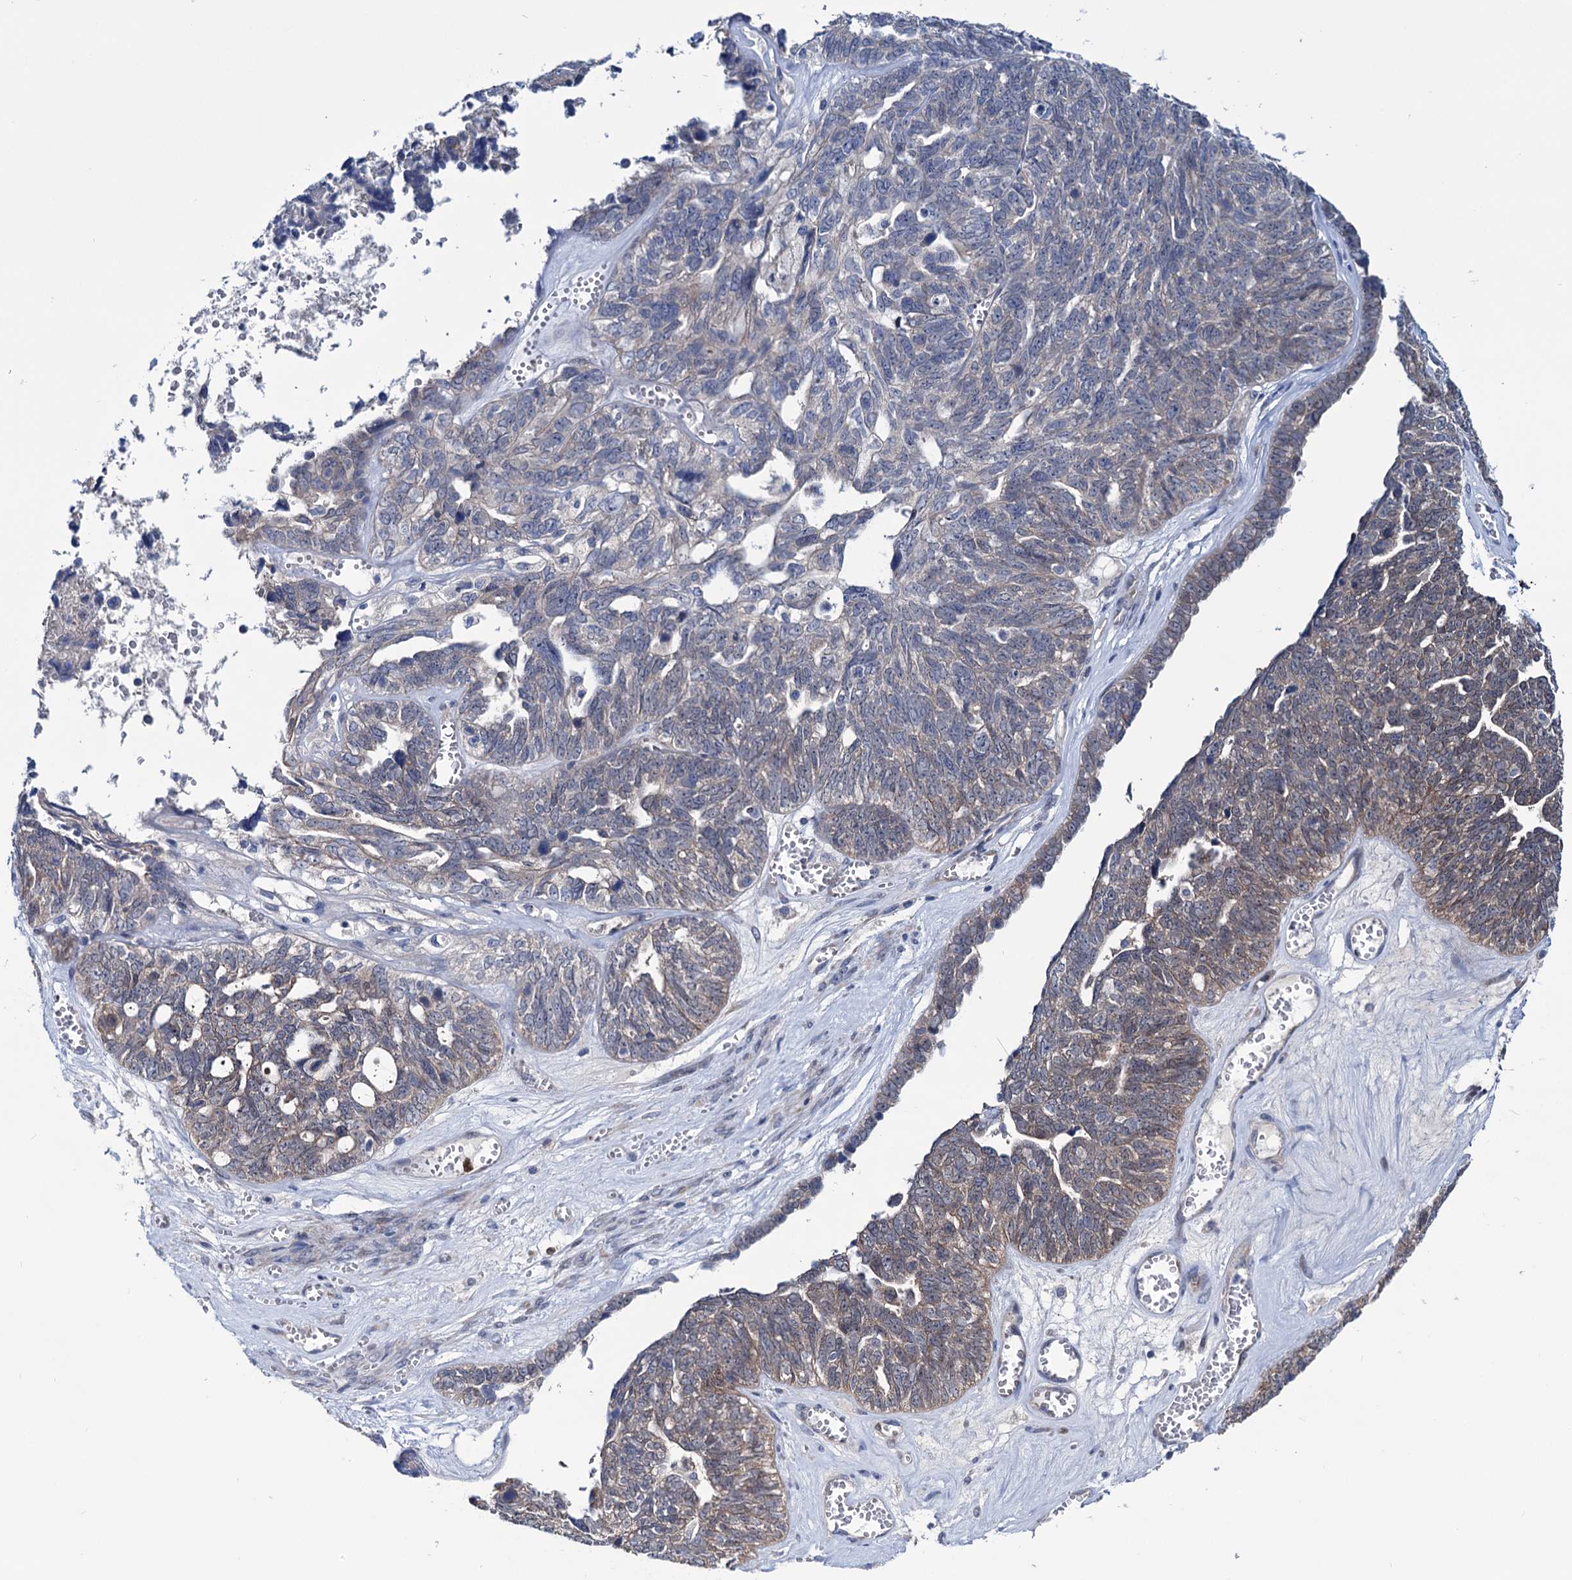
{"staining": {"intensity": "weak", "quantity": "25%-75%", "location": "cytoplasmic/membranous"}, "tissue": "ovarian cancer", "cell_type": "Tumor cells", "image_type": "cancer", "snomed": [{"axis": "morphology", "description": "Cystadenocarcinoma, serous, NOS"}, {"axis": "topography", "description": "Ovary"}], "caption": "IHC image of neoplastic tissue: human ovarian cancer (serous cystadenocarcinoma) stained using IHC demonstrates low levels of weak protein expression localized specifically in the cytoplasmic/membranous of tumor cells, appearing as a cytoplasmic/membranous brown color.", "gene": "EYA4", "patient": {"sex": "female", "age": 79}}